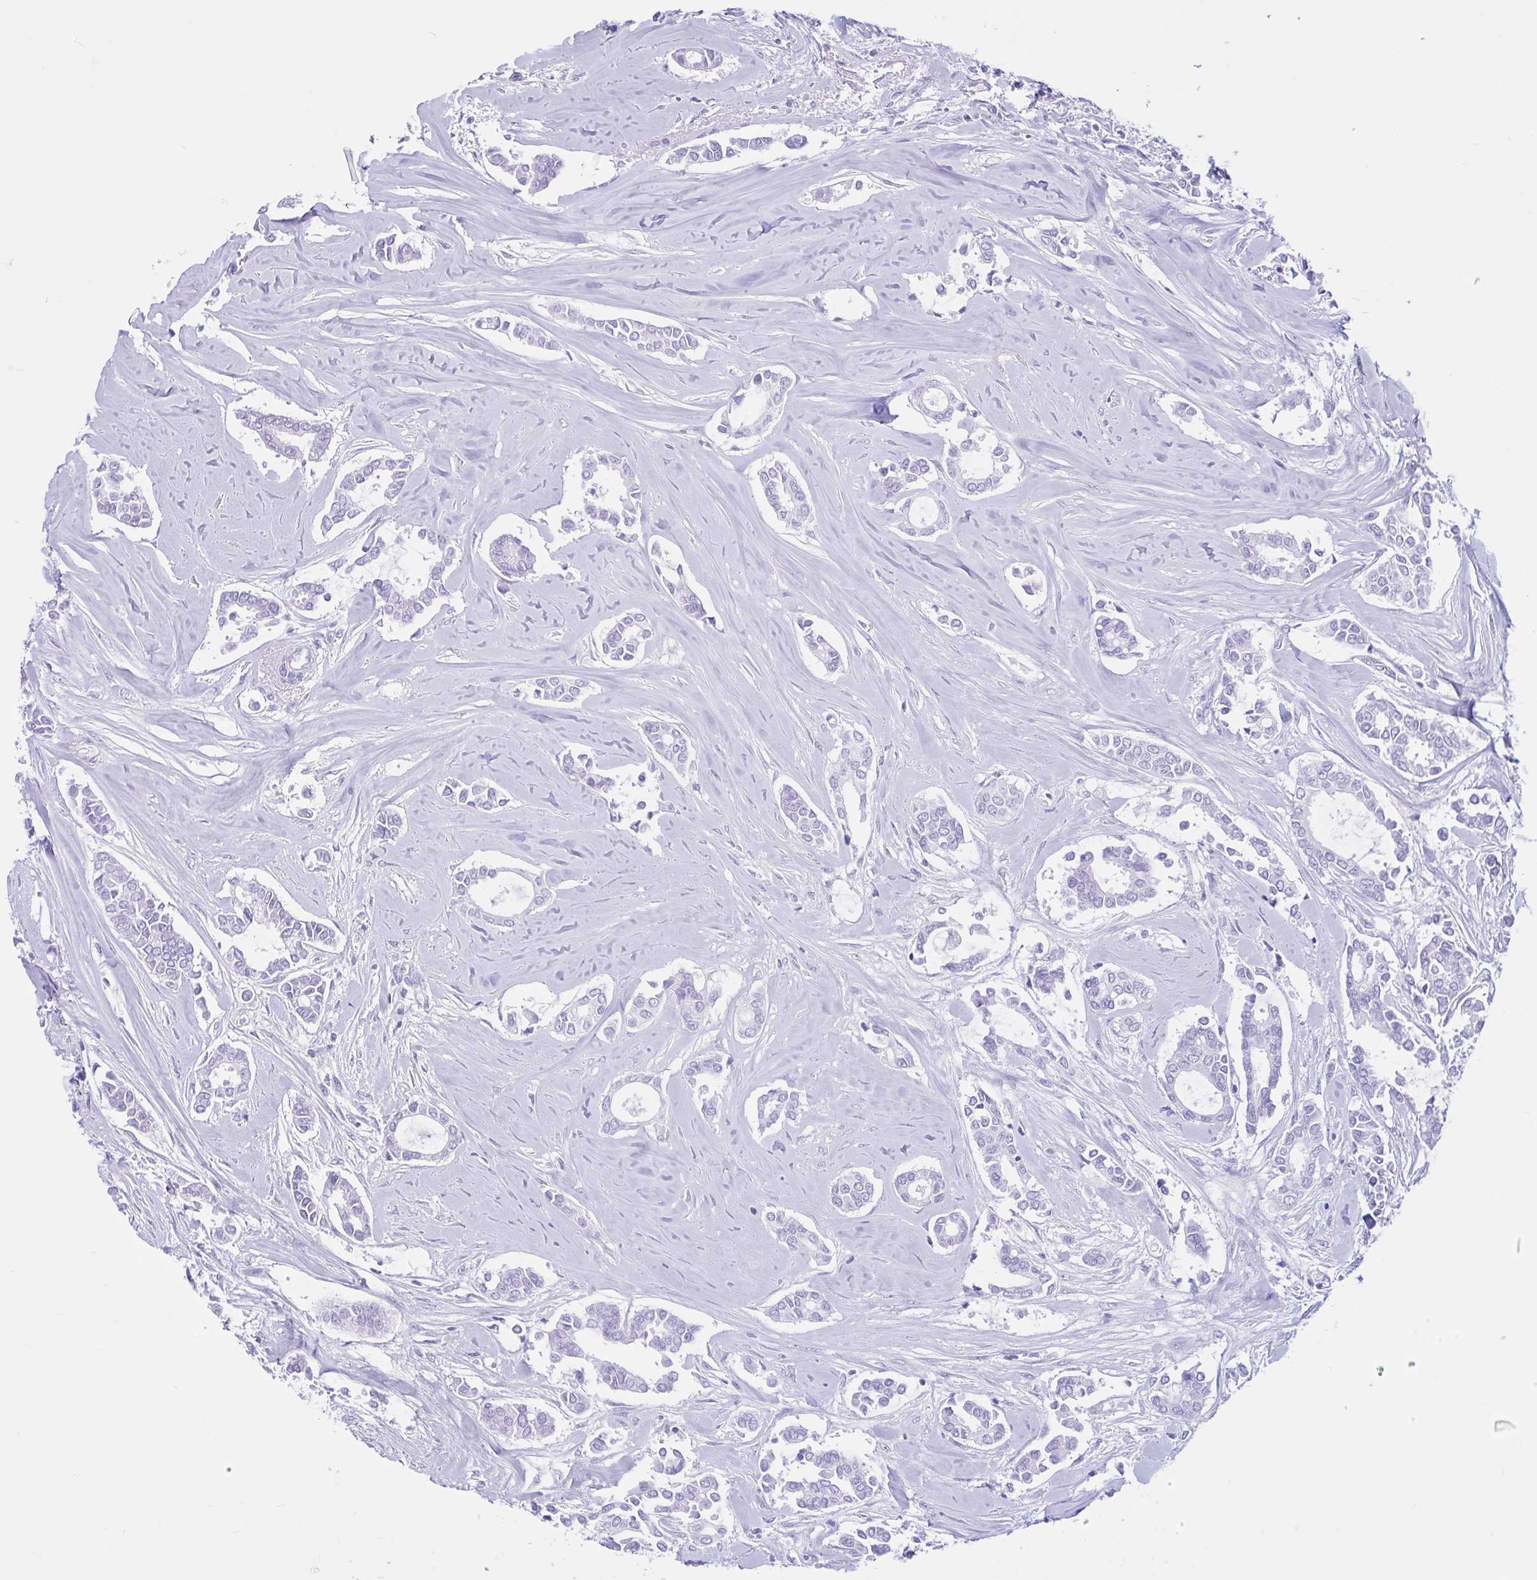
{"staining": {"intensity": "negative", "quantity": "none", "location": "none"}, "tissue": "breast cancer", "cell_type": "Tumor cells", "image_type": "cancer", "snomed": [{"axis": "morphology", "description": "Duct carcinoma"}, {"axis": "topography", "description": "Breast"}], "caption": "Photomicrograph shows no significant protein expression in tumor cells of breast cancer. Brightfield microscopy of IHC stained with DAB (3,3'-diaminobenzidine) (brown) and hematoxylin (blue), captured at high magnification.", "gene": "ZNF319", "patient": {"sex": "female", "age": 84}}